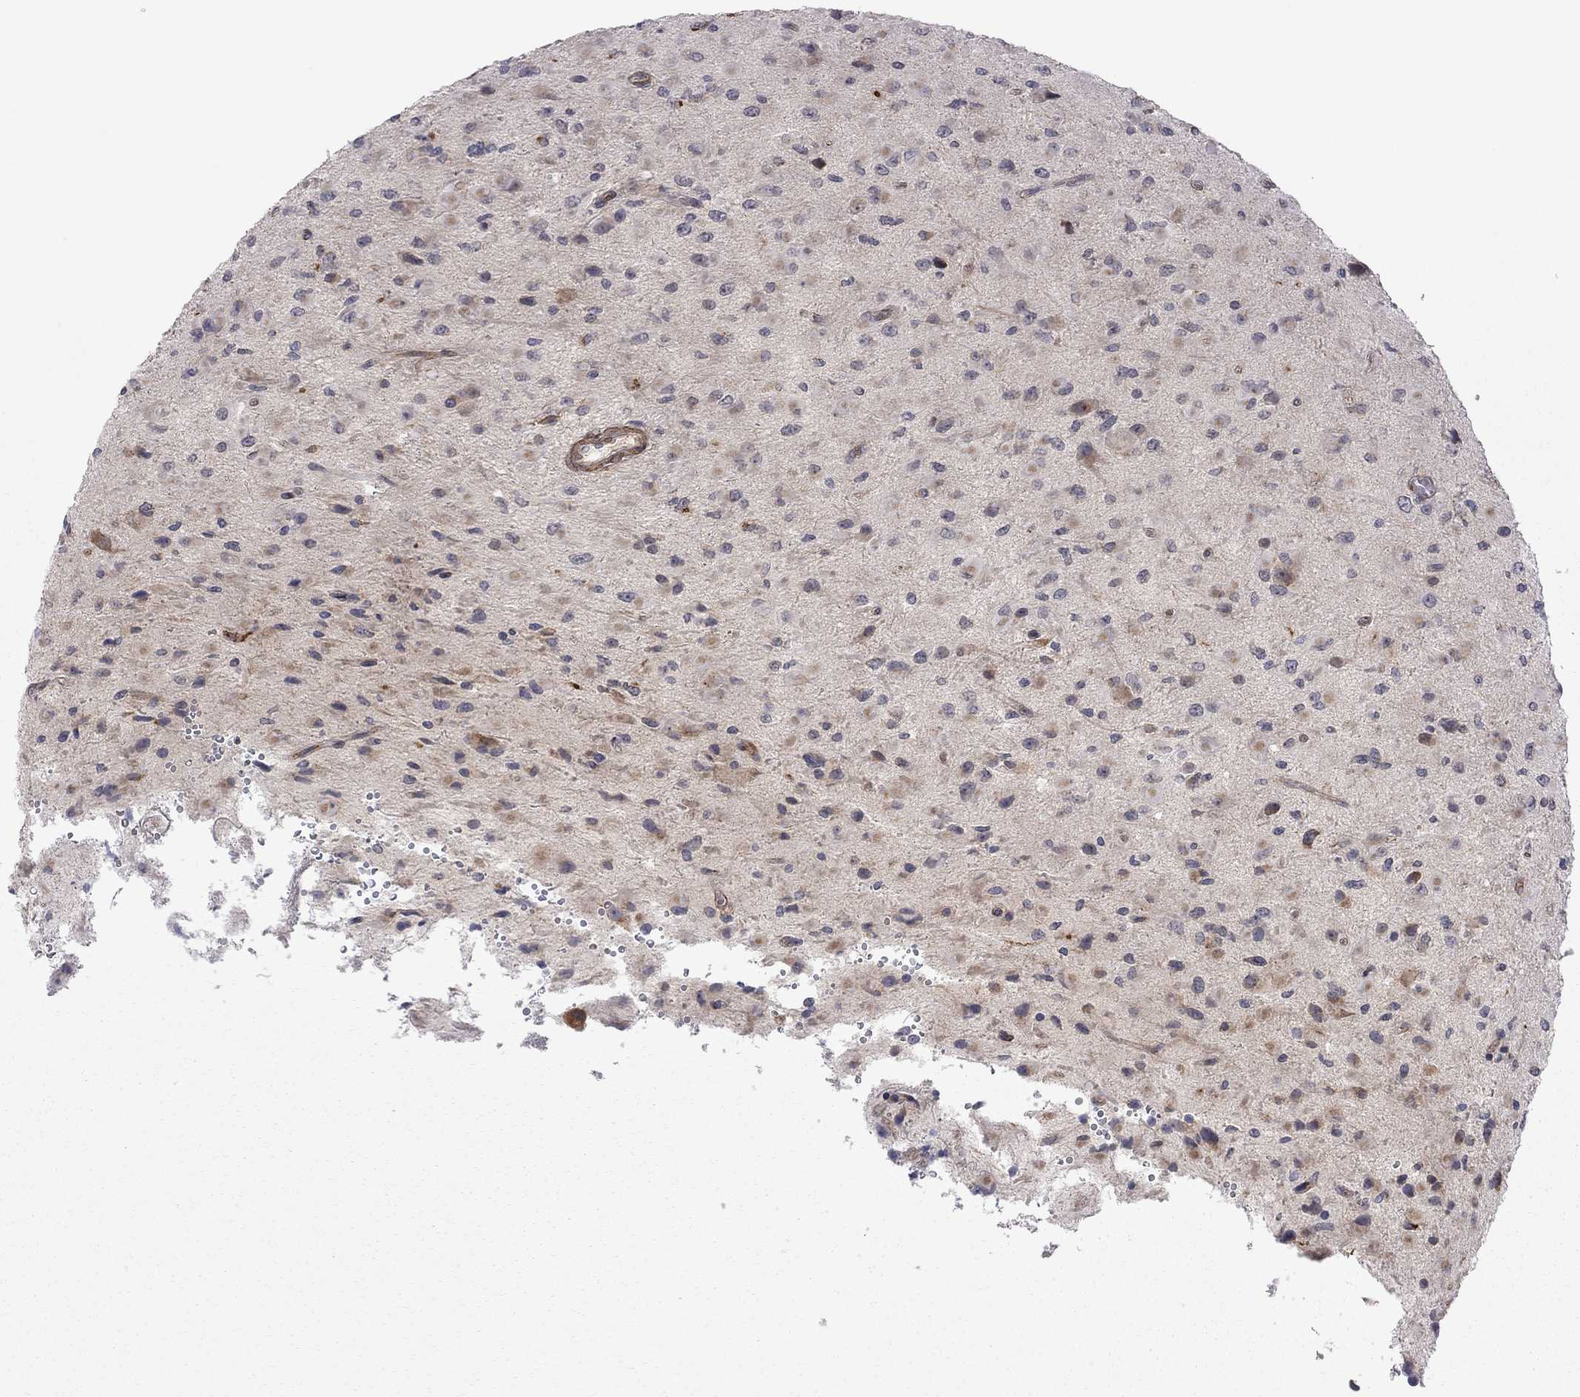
{"staining": {"intensity": "moderate", "quantity": "<25%", "location": "cytoplasmic/membranous"}, "tissue": "glioma", "cell_type": "Tumor cells", "image_type": "cancer", "snomed": [{"axis": "morphology", "description": "Glioma, malignant, High grade"}, {"axis": "topography", "description": "Cerebral cortex"}], "caption": "Immunohistochemistry micrograph of neoplastic tissue: glioma stained using immunohistochemistry exhibits low levels of moderate protein expression localized specifically in the cytoplasmic/membranous of tumor cells, appearing as a cytoplasmic/membranous brown color.", "gene": "EXOC3L2", "patient": {"sex": "male", "age": 35}}